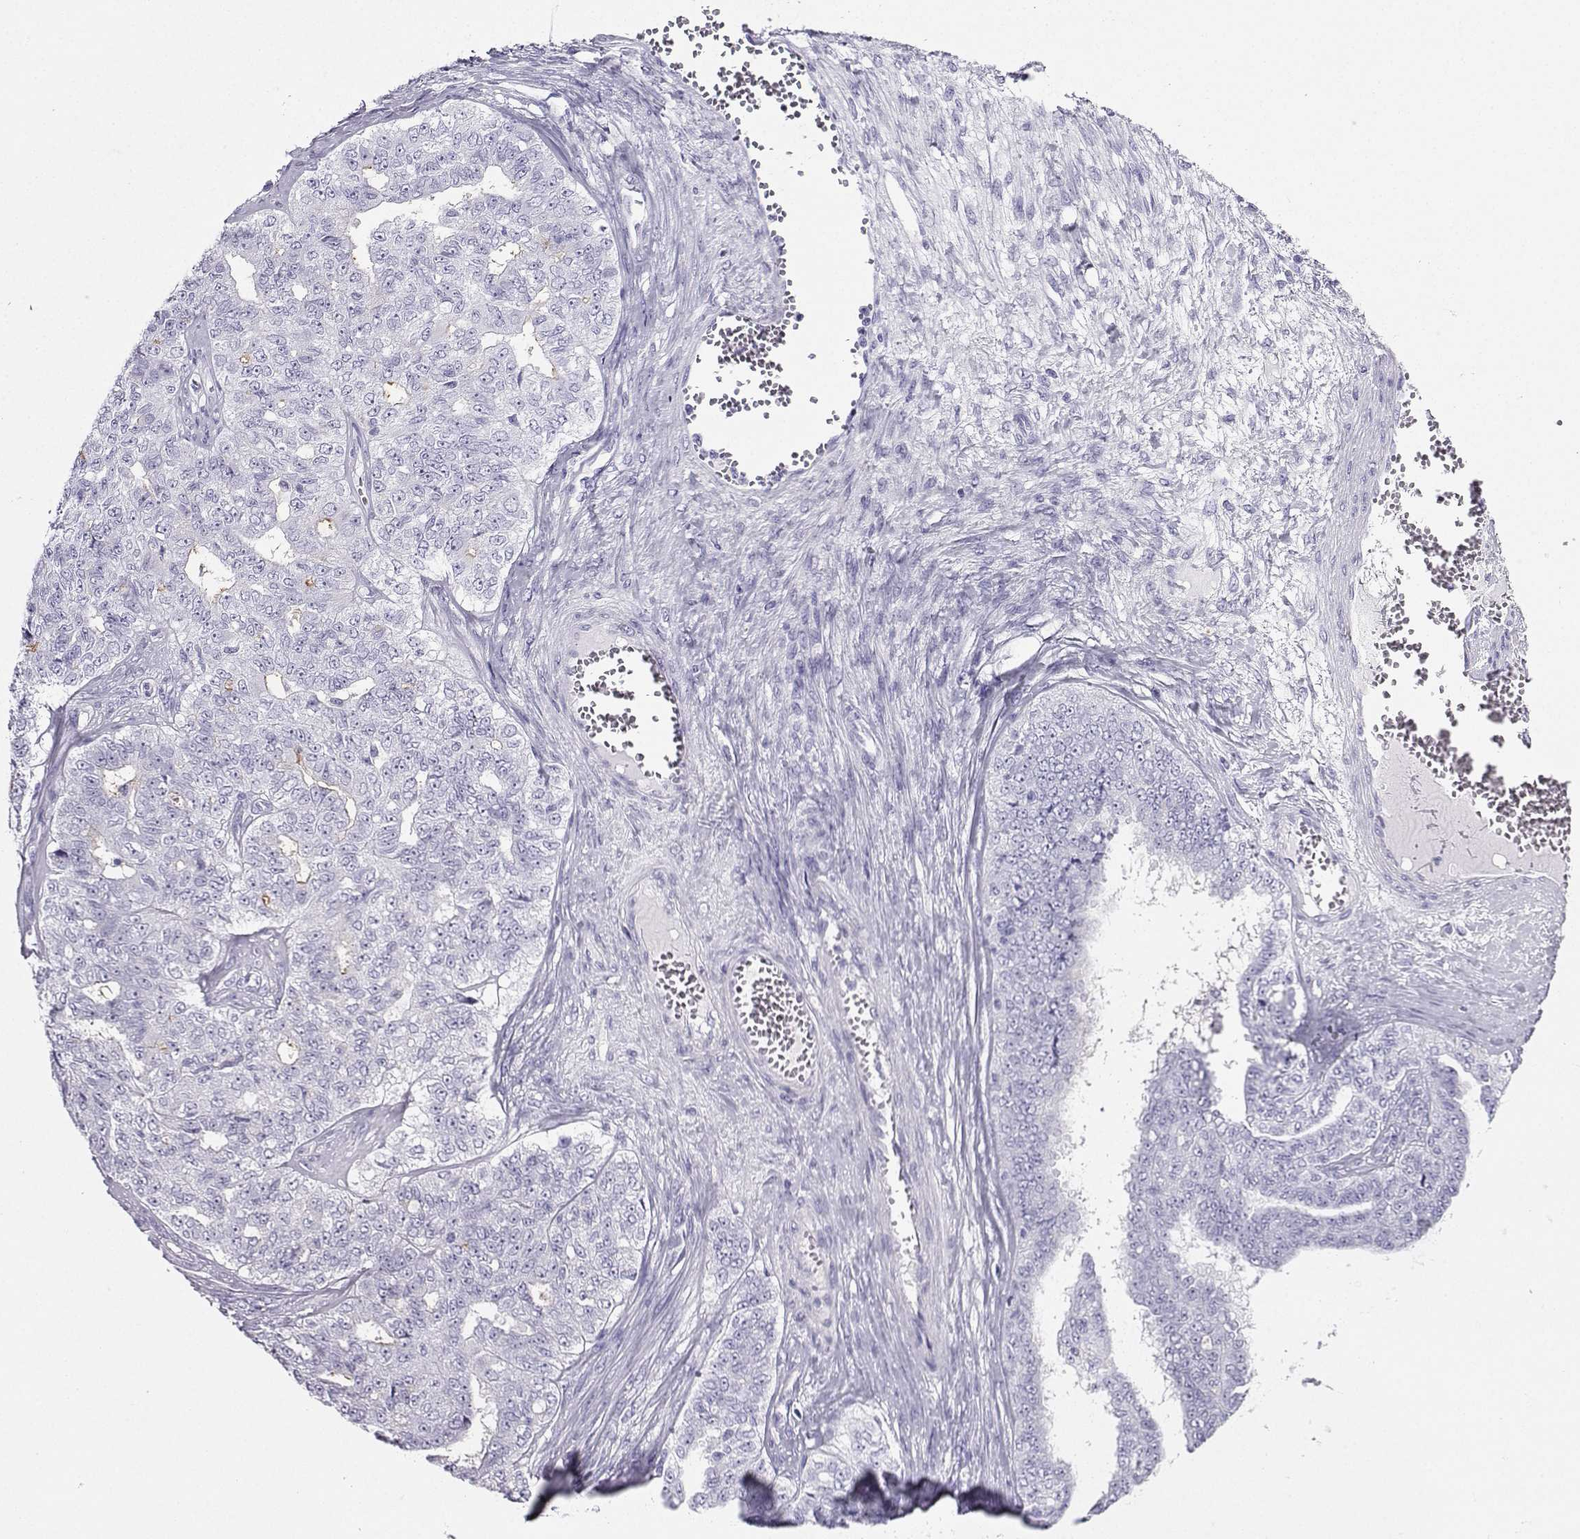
{"staining": {"intensity": "negative", "quantity": "none", "location": "none"}, "tissue": "ovarian cancer", "cell_type": "Tumor cells", "image_type": "cancer", "snomed": [{"axis": "morphology", "description": "Cystadenocarcinoma, serous, NOS"}, {"axis": "topography", "description": "Ovary"}], "caption": "Ovarian cancer stained for a protein using immunohistochemistry (IHC) demonstrates no staining tumor cells.", "gene": "CD109", "patient": {"sex": "female", "age": 71}}